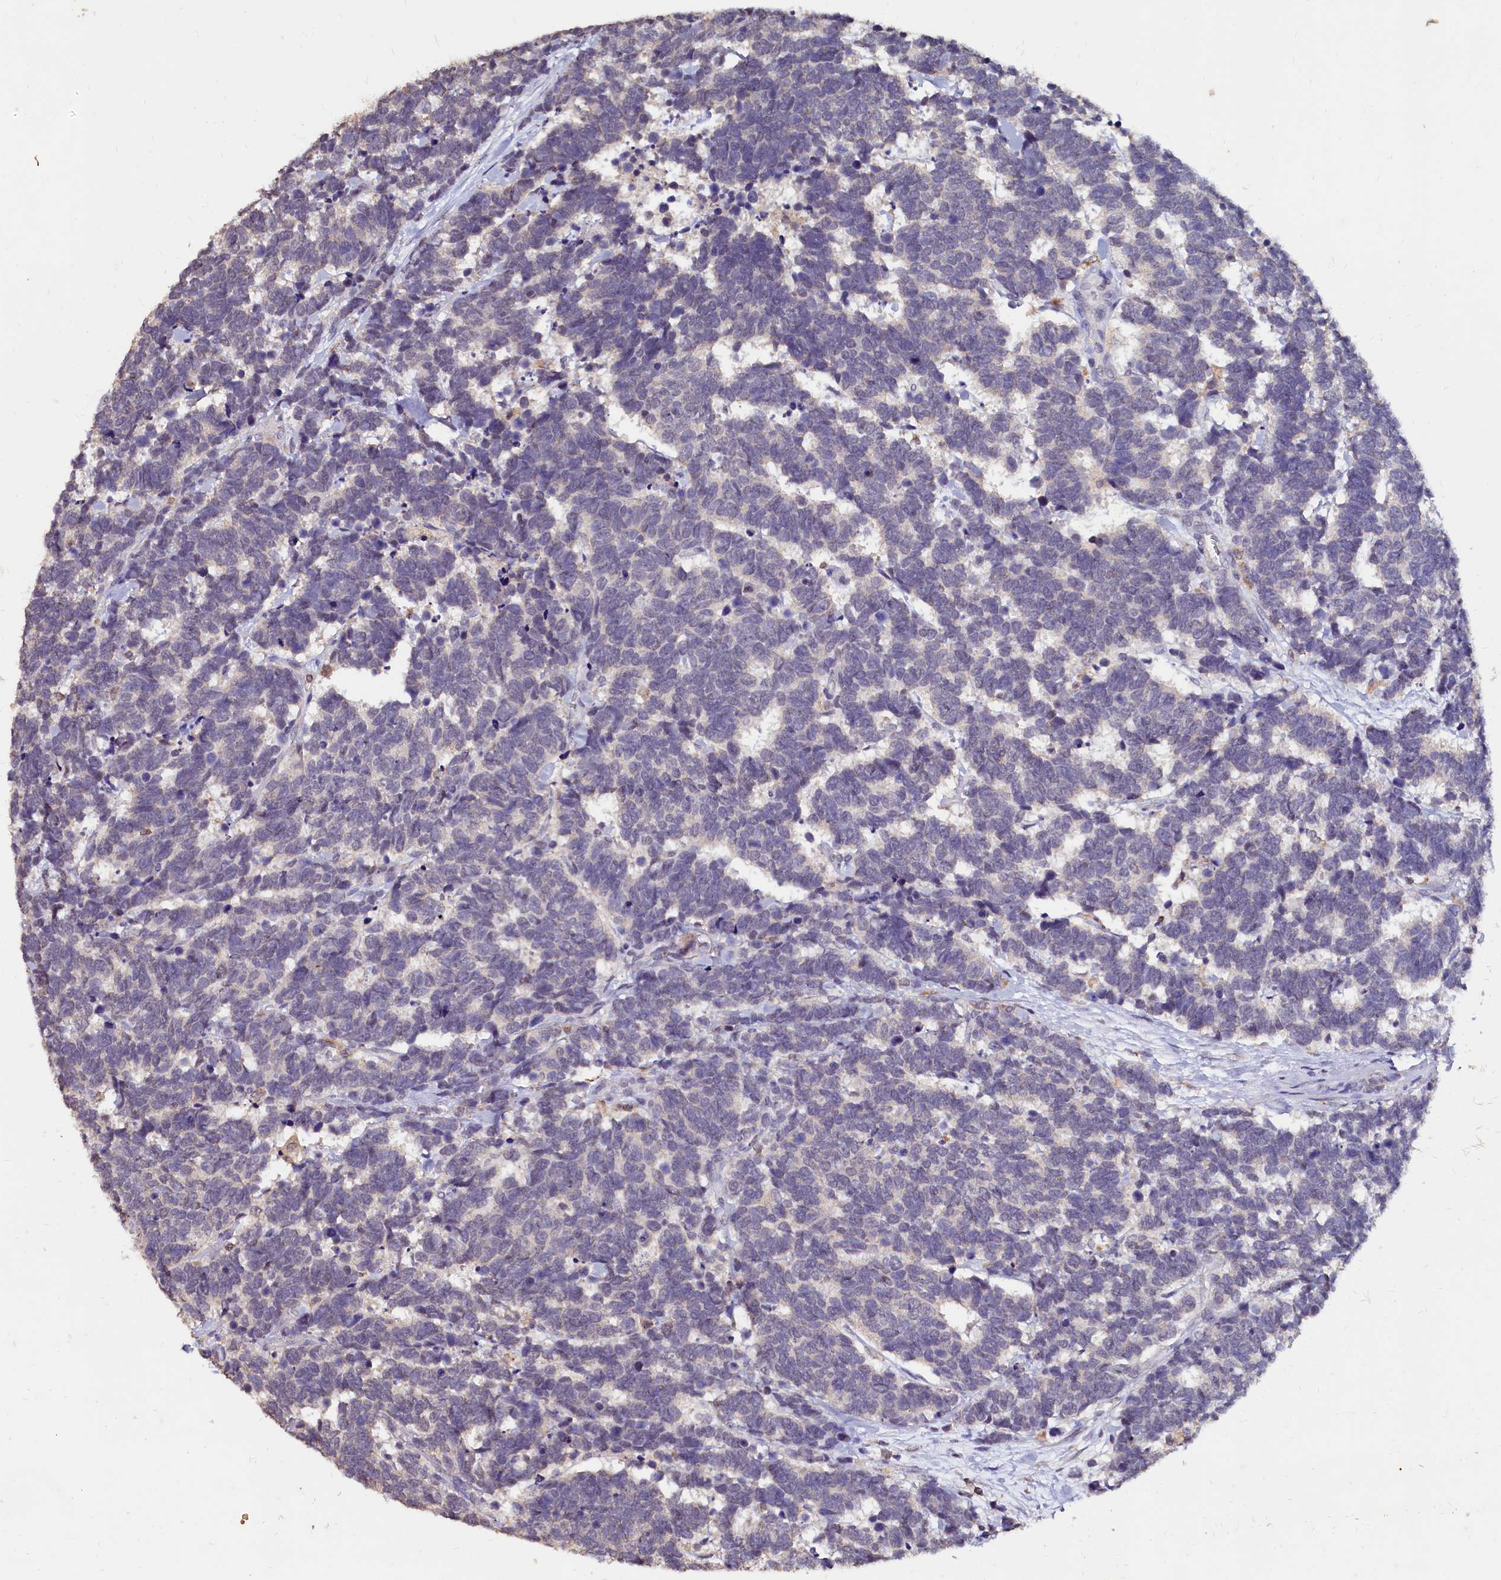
{"staining": {"intensity": "negative", "quantity": "none", "location": "none"}, "tissue": "carcinoid", "cell_type": "Tumor cells", "image_type": "cancer", "snomed": [{"axis": "morphology", "description": "Carcinoma, NOS"}, {"axis": "morphology", "description": "Carcinoid, malignant, NOS"}, {"axis": "topography", "description": "Urinary bladder"}], "caption": "This is an immunohistochemistry image of carcinoma. There is no positivity in tumor cells.", "gene": "CSTPP1", "patient": {"sex": "male", "age": 57}}